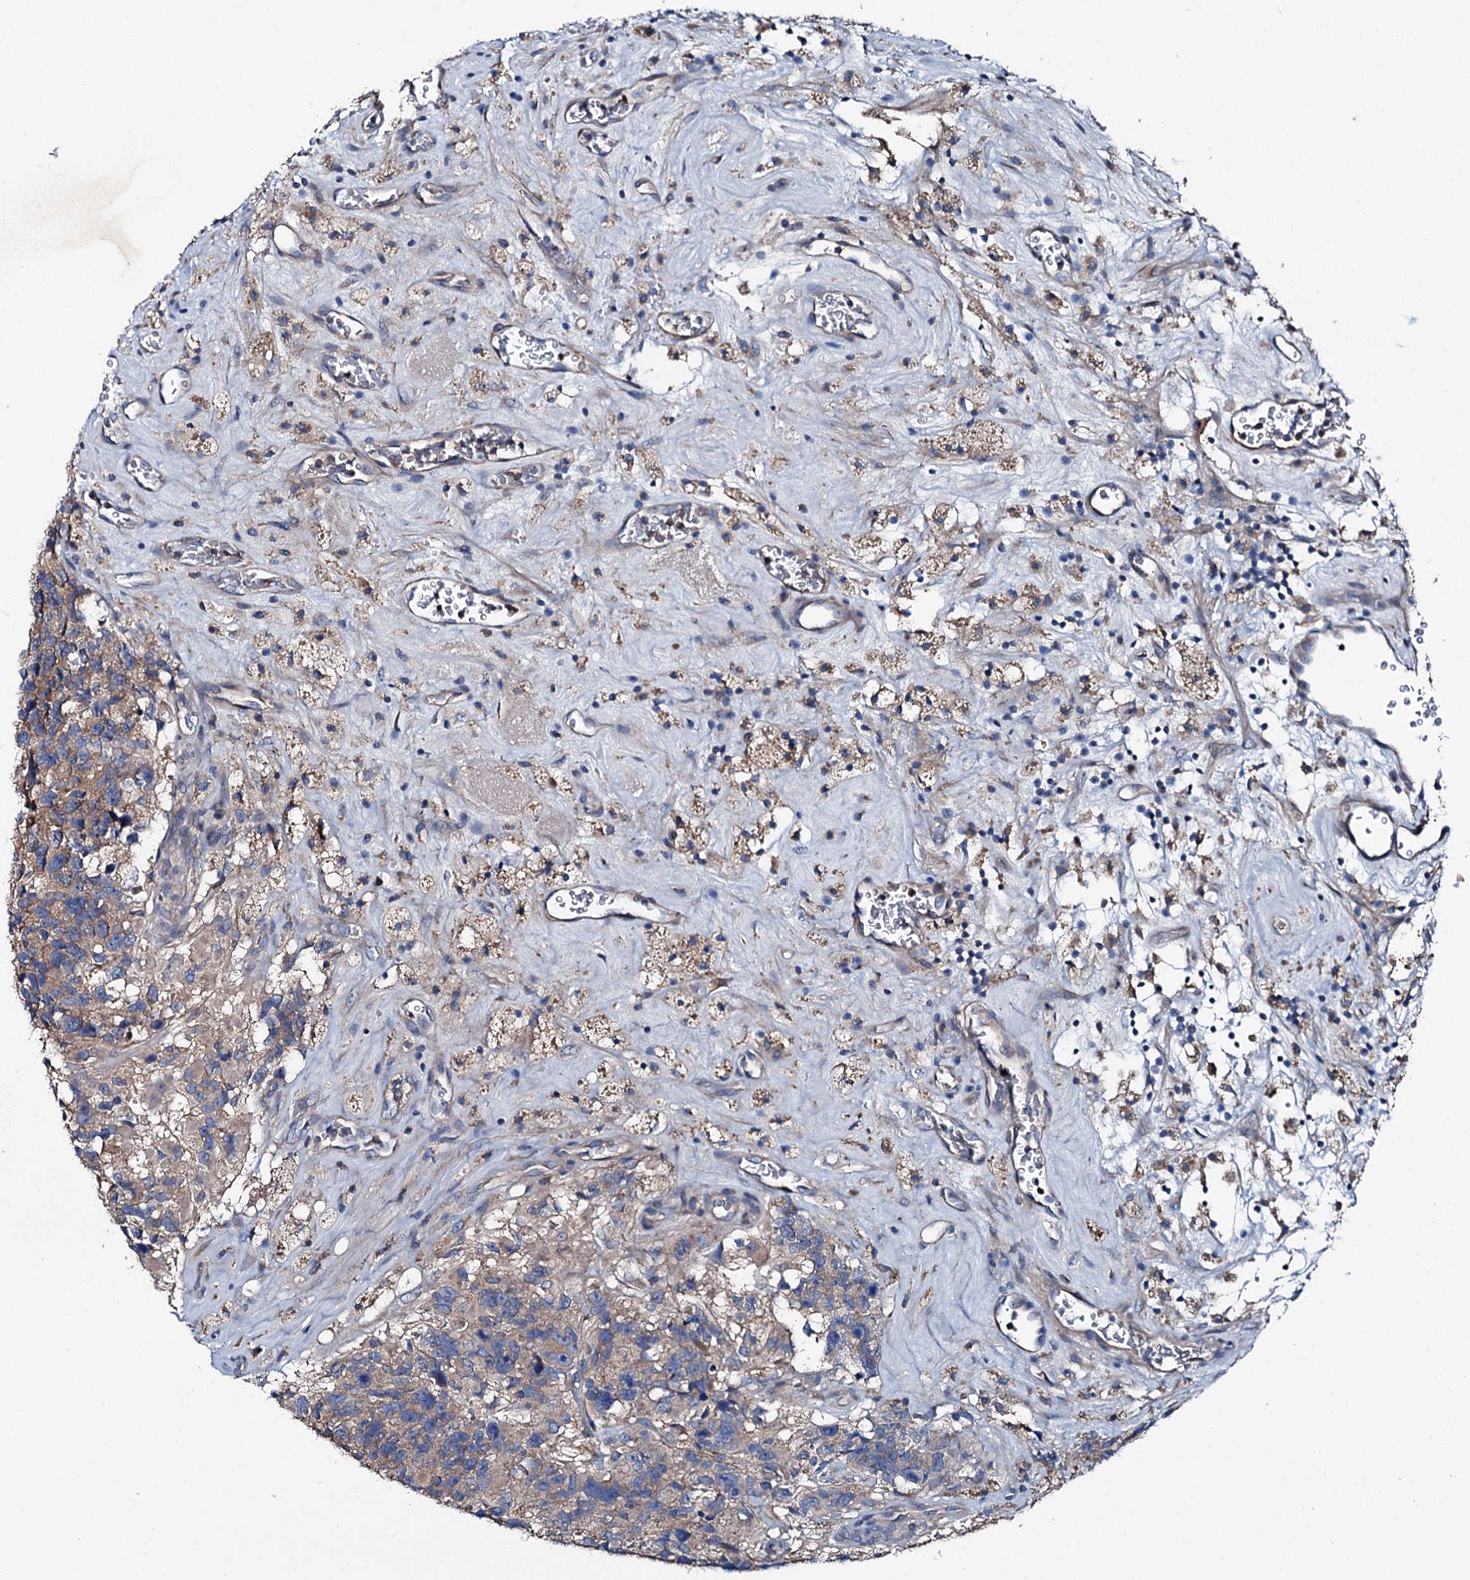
{"staining": {"intensity": "weak", "quantity": "<25%", "location": "cytoplasmic/membranous"}, "tissue": "glioma", "cell_type": "Tumor cells", "image_type": "cancer", "snomed": [{"axis": "morphology", "description": "Glioma, malignant, High grade"}, {"axis": "topography", "description": "Brain"}], "caption": "Tumor cells are negative for brown protein staining in malignant glioma (high-grade). Brightfield microscopy of immunohistochemistry stained with DAB (3,3'-diaminobenzidine) (brown) and hematoxylin (blue), captured at high magnification.", "gene": "SLC22A25", "patient": {"sex": "male", "age": 76}}